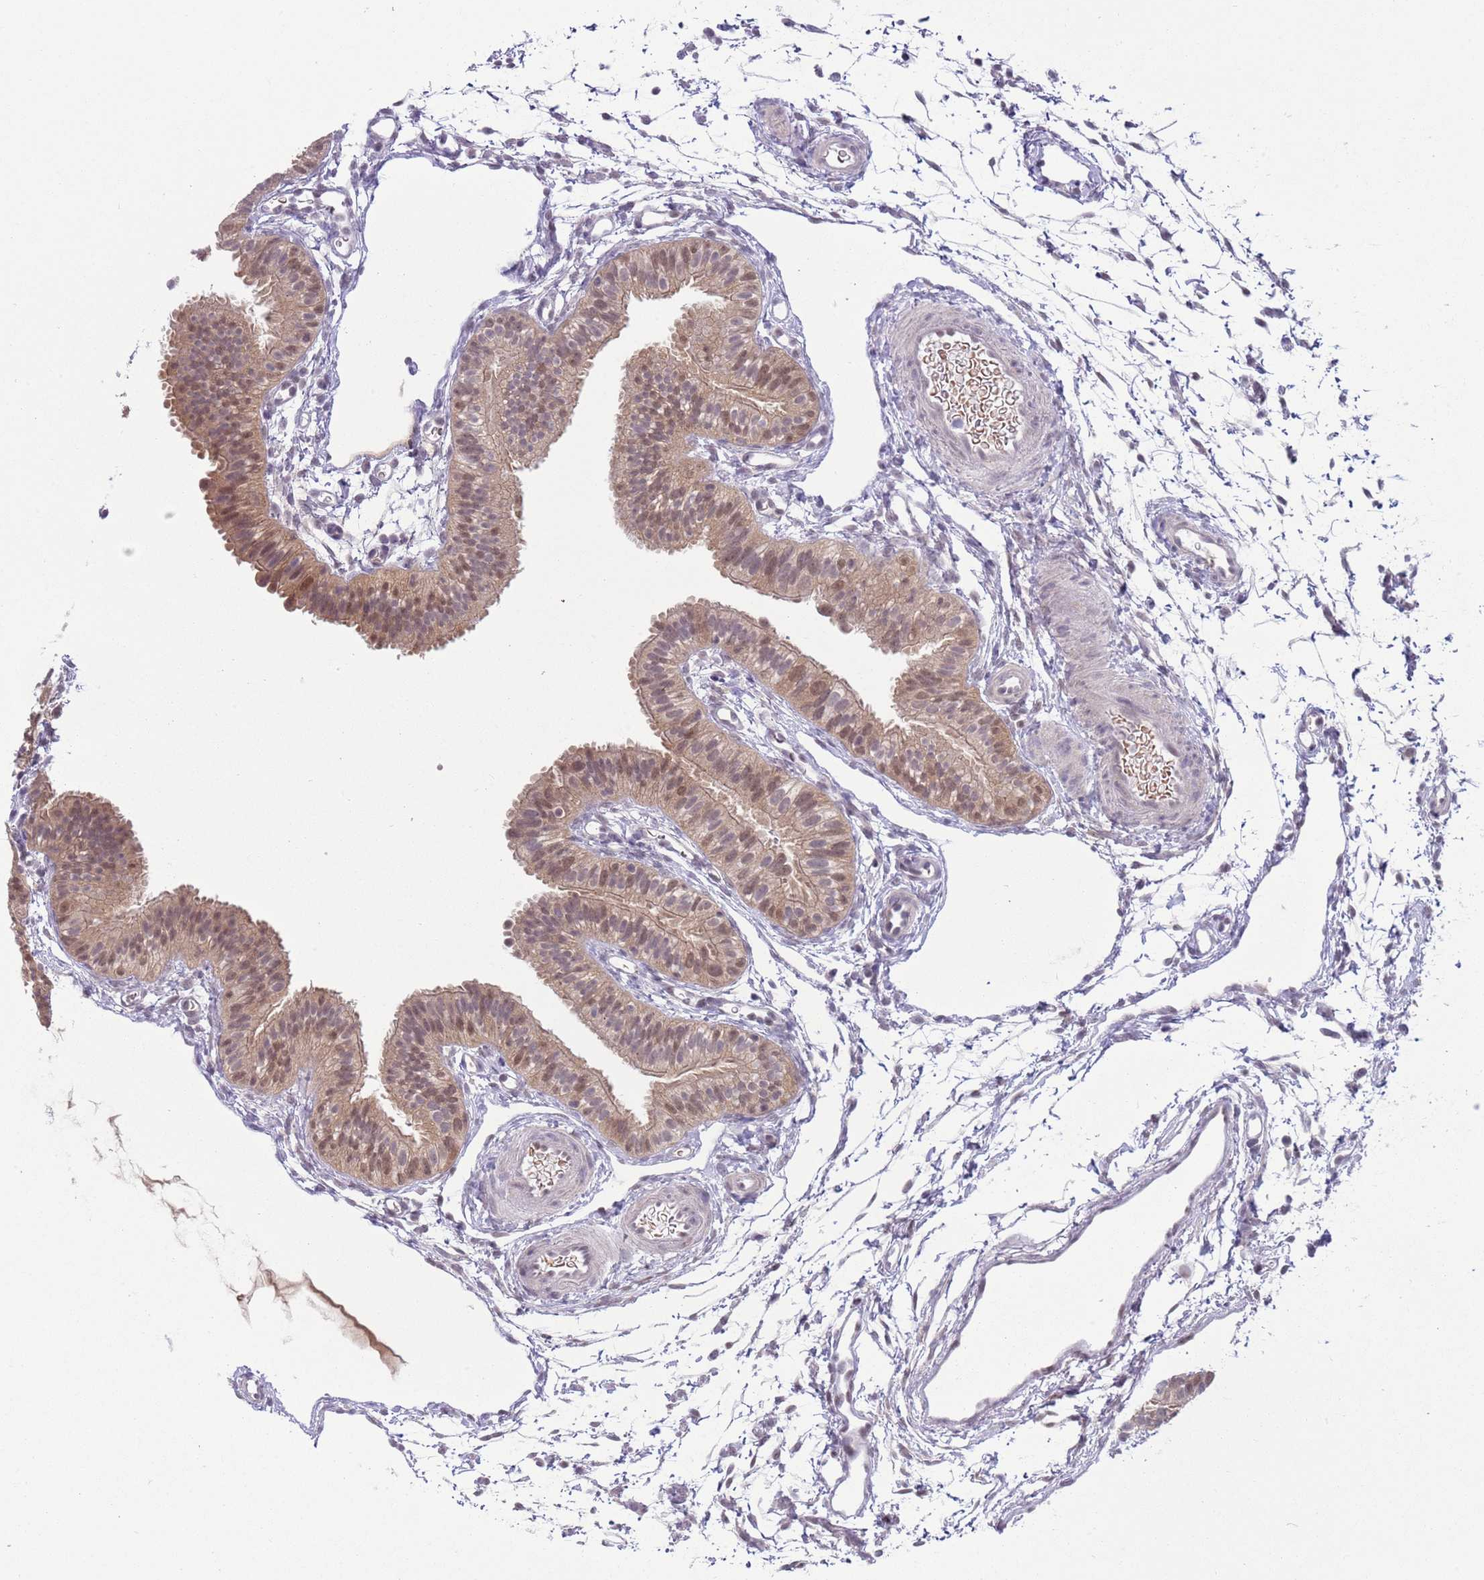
{"staining": {"intensity": "weak", "quantity": ">75%", "location": "cytoplasmic/membranous,nuclear"}, "tissue": "fallopian tube", "cell_type": "Glandular cells", "image_type": "normal", "snomed": [{"axis": "morphology", "description": "Normal tissue, NOS"}, {"axis": "topography", "description": "Fallopian tube"}], "caption": "Human fallopian tube stained with a brown dye shows weak cytoplasmic/membranous,nuclear positive positivity in approximately >75% of glandular cells.", "gene": "TM2D1", "patient": {"sex": "female", "age": 35}}